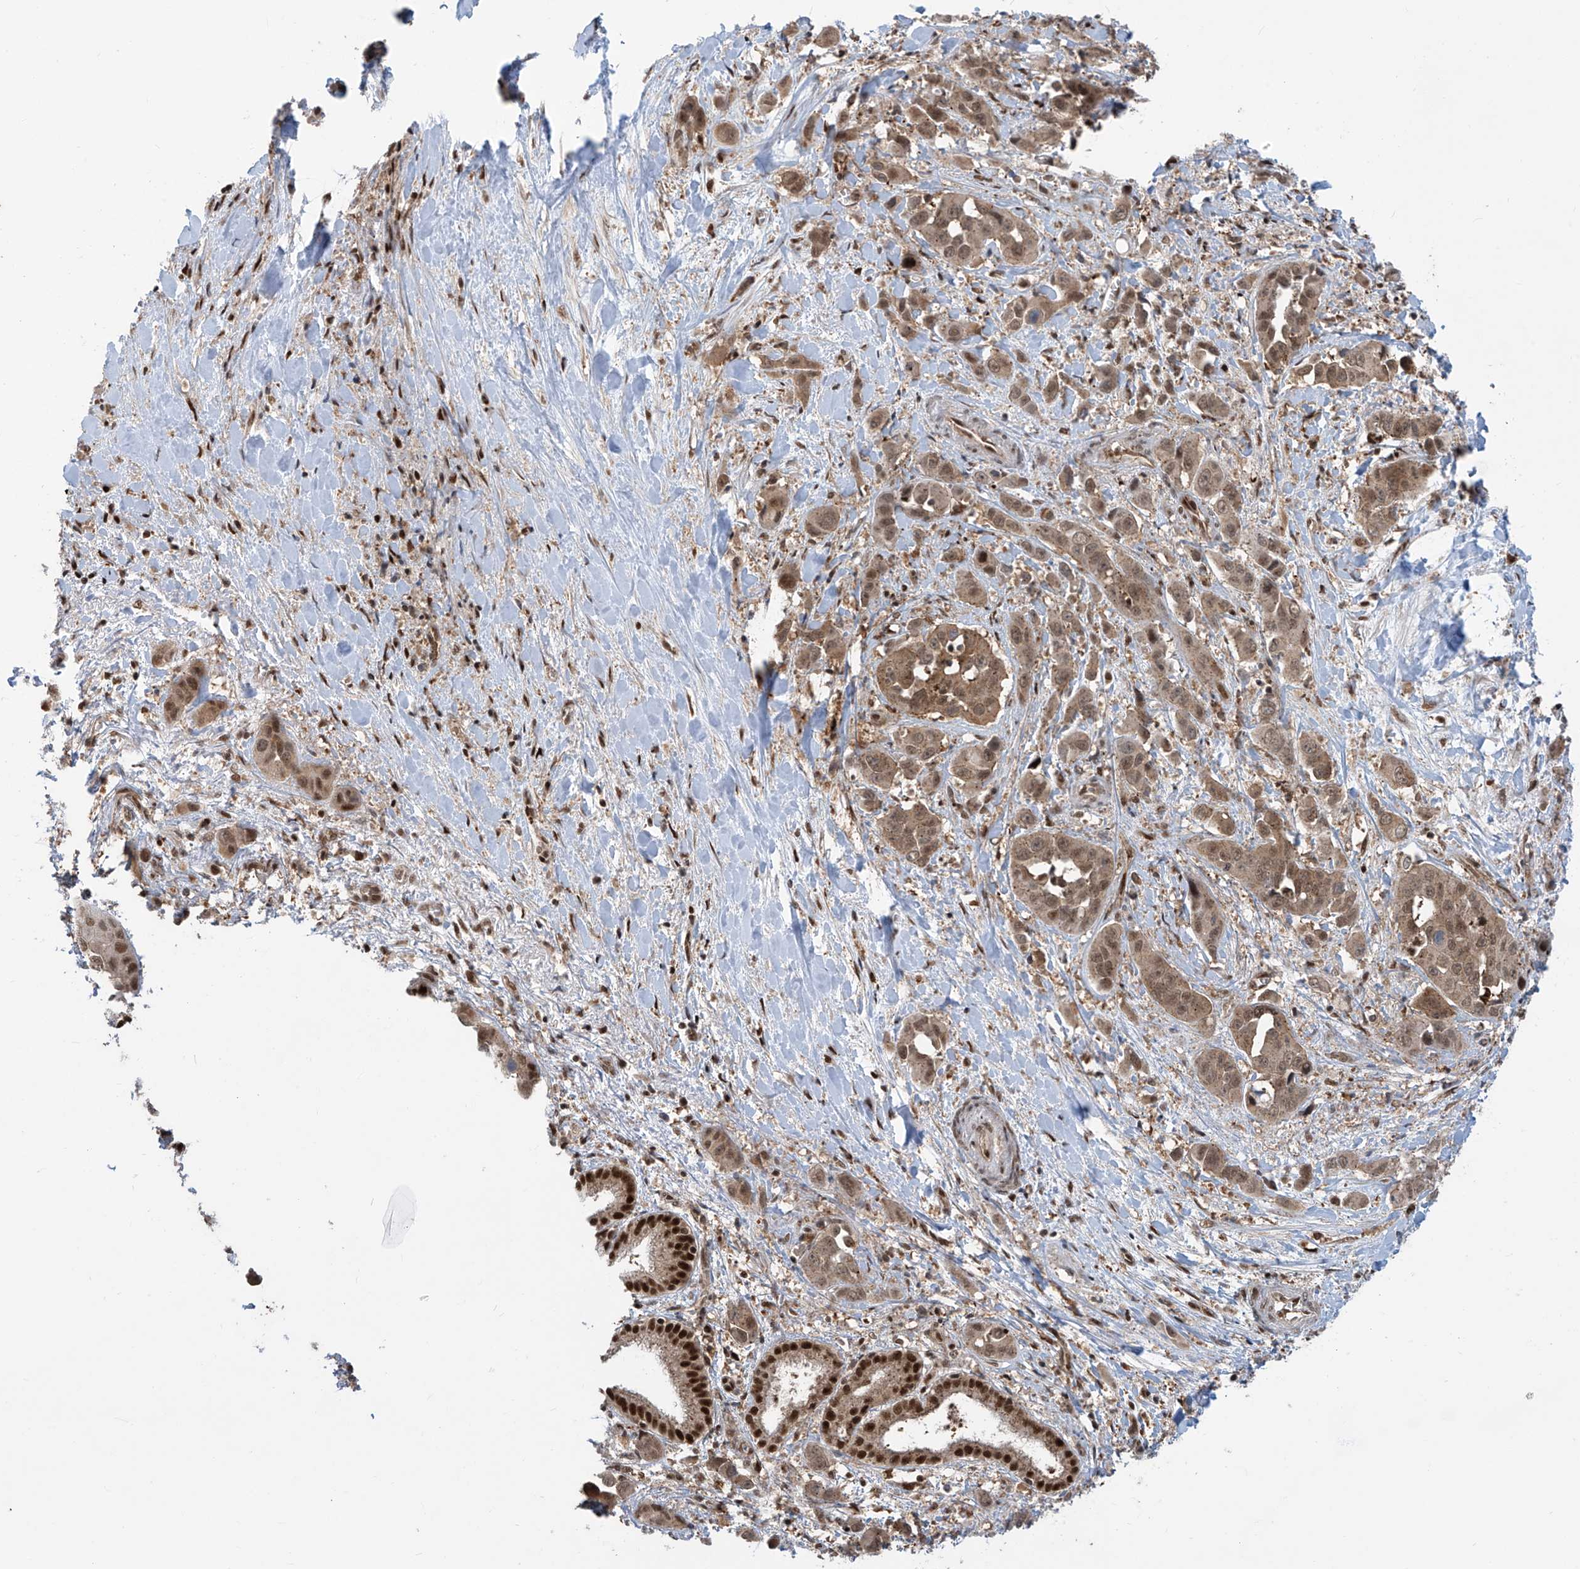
{"staining": {"intensity": "moderate", "quantity": ">75%", "location": "cytoplasmic/membranous,nuclear"}, "tissue": "liver cancer", "cell_type": "Tumor cells", "image_type": "cancer", "snomed": [{"axis": "morphology", "description": "Cholangiocarcinoma"}, {"axis": "topography", "description": "Liver"}], "caption": "This image displays immunohistochemistry (IHC) staining of liver cholangiocarcinoma, with medium moderate cytoplasmic/membranous and nuclear staining in about >75% of tumor cells.", "gene": "LAGE3", "patient": {"sex": "female", "age": 52}}